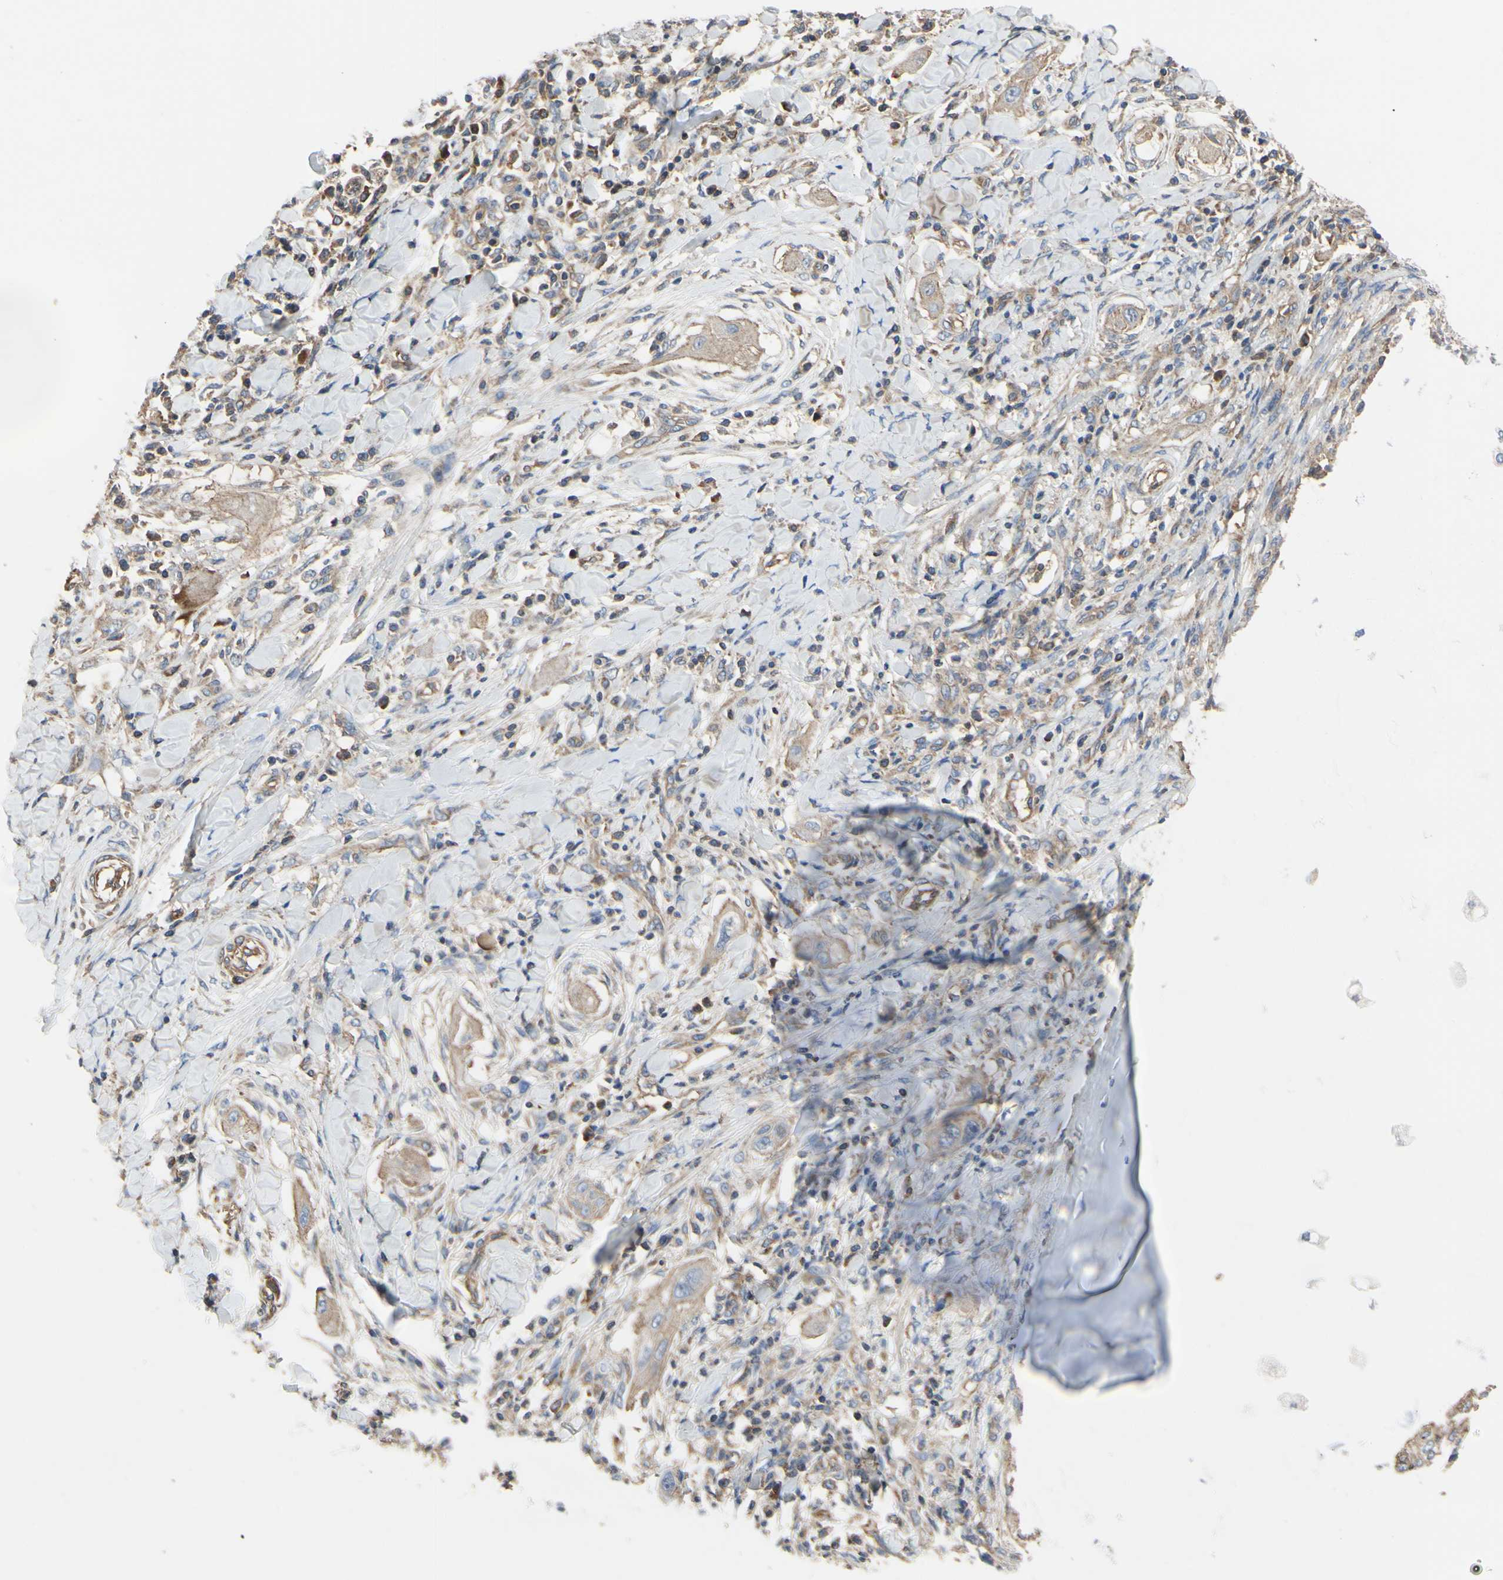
{"staining": {"intensity": "weak", "quantity": ">75%", "location": "cytoplasmic/membranous"}, "tissue": "lung cancer", "cell_type": "Tumor cells", "image_type": "cancer", "snomed": [{"axis": "morphology", "description": "Squamous cell carcinoma, NOS"}, {"axis": "topography", "description": "Lung"}], "caption": "IHC (DAB (3,3'-diaminobenzidine)) staining of human lung squamous cell carcinoma shows weak cytoplasmic/membranous protein expression in about >75% of tumor cells.", "gene": "BECN1", "patient": {"sex": "female", "age": 47}}